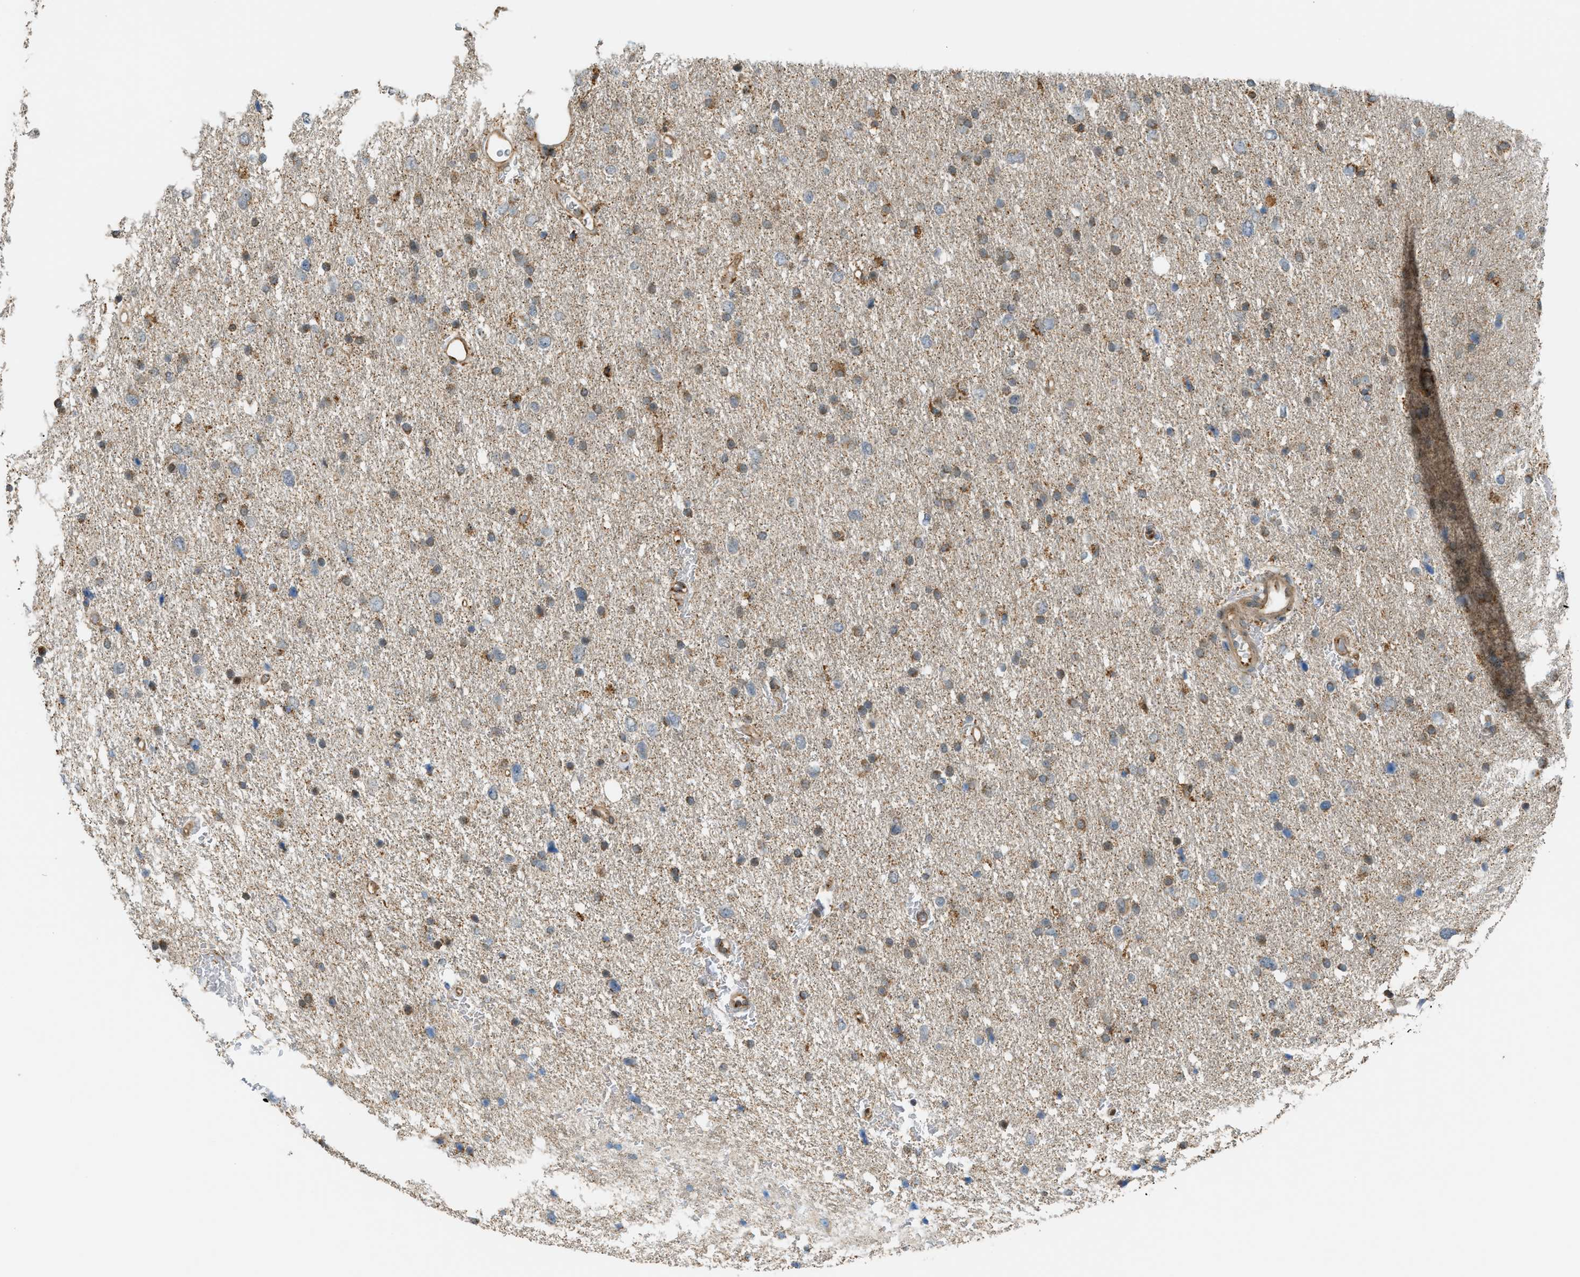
{"staining": {"intensity": "weak", "quantity": "25%-75%", "location": "cytoplasmic/membranous,nuclear"}, "tissue": "glioma", "cell_type": "Tumor cells", "image_type": "cancer", "snomed": [{"axis": "morphology", "description": "Glioma, malignant, Low grade"}, {"axis": "topography", "description": "Brain"}], "caption": "Malignant low-grade glioma stained with a protein marker exhibits weak staining in tumor cells.", "gene": "CCDC186", "patient": {"sex": "female", "age": 37}}